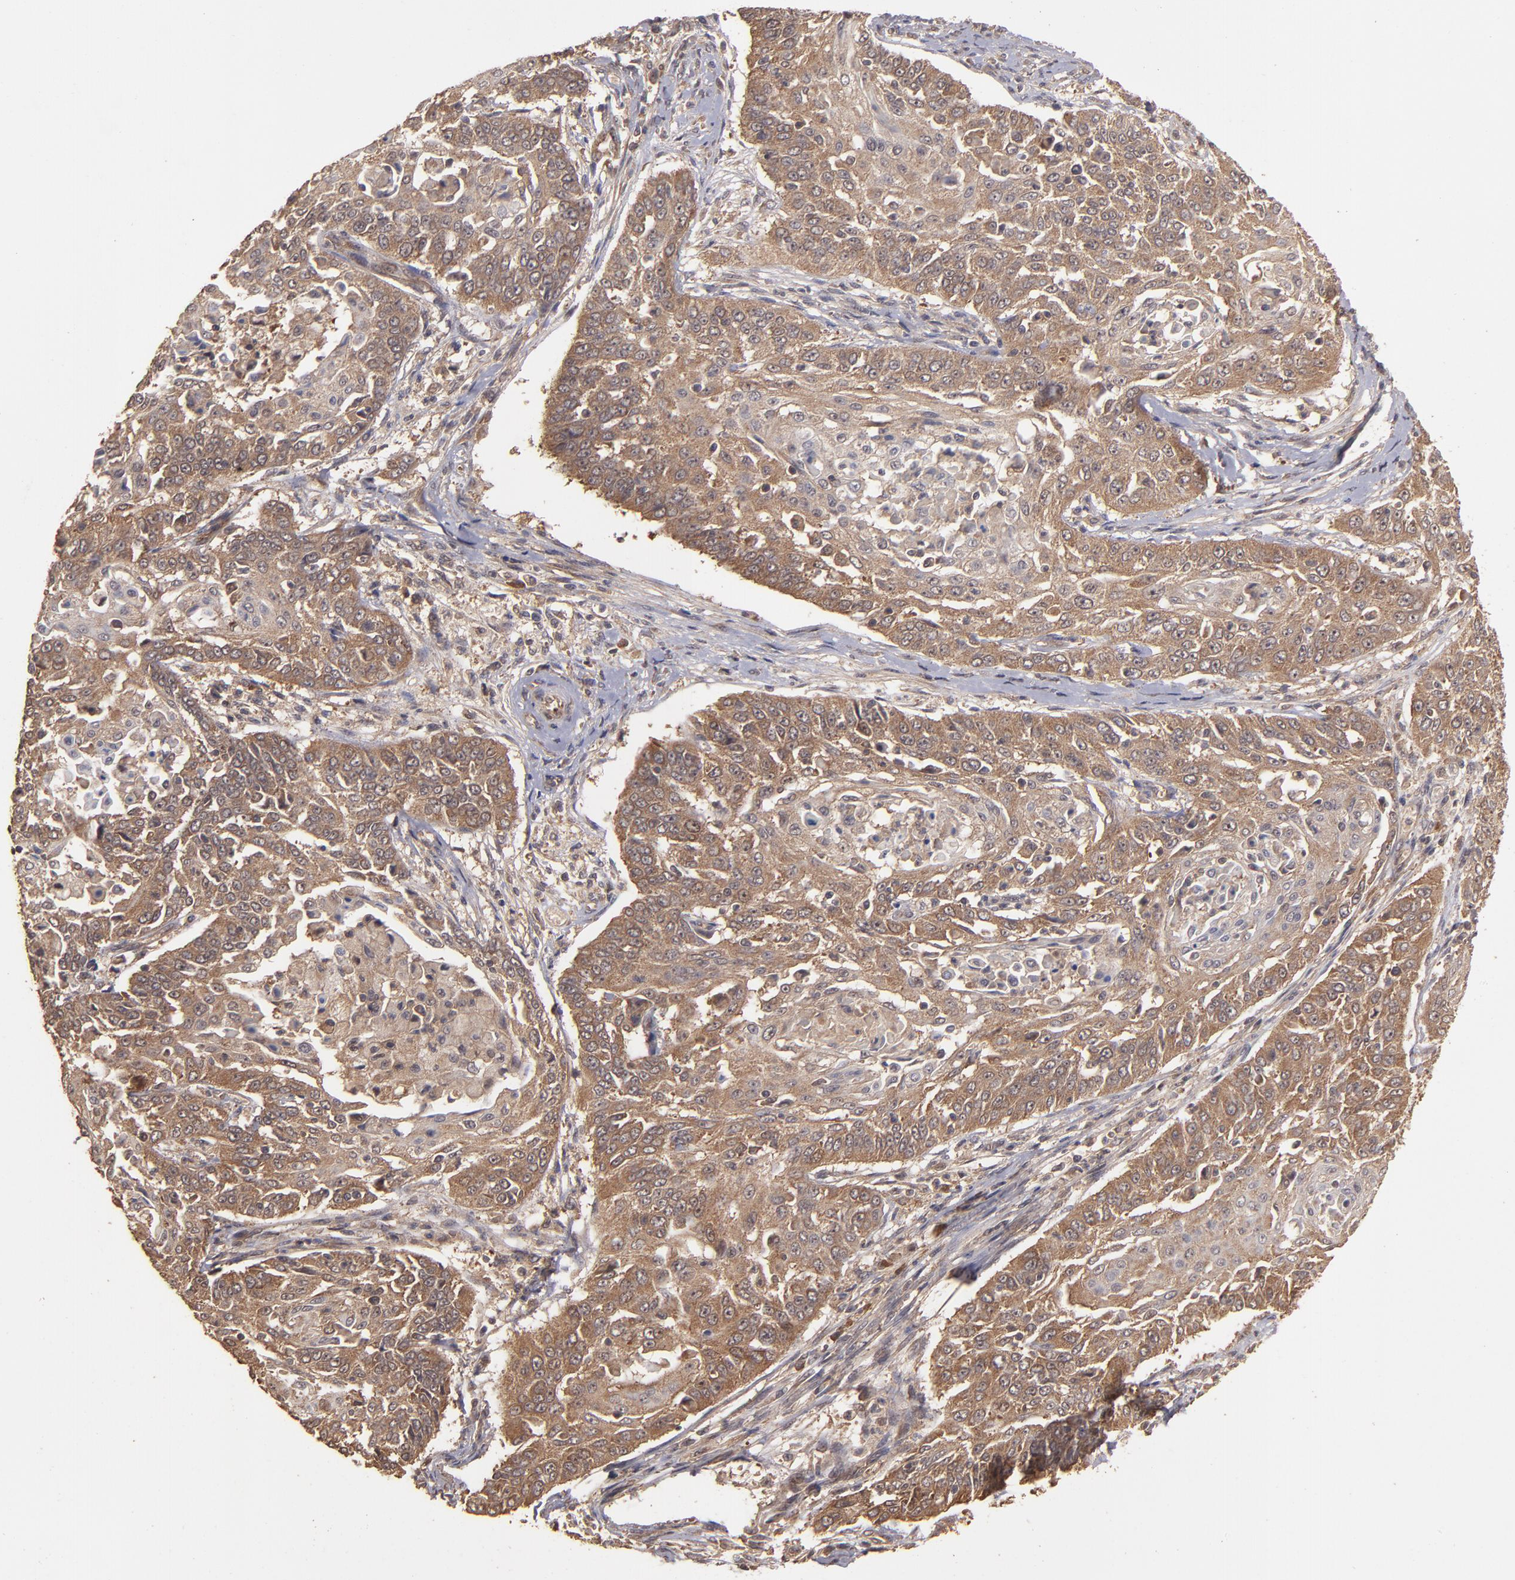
{"staining": {"intensity": "moderate", "quantity": ">75%", "location": "cytoplasmic/membranous"}, "tissue": "cervical cancer", "cell_type": "Tumor cells", "image_type": "cancer", "snomed": [{"axis": "morphology", "description": "Squamous cell carcinoma, NOS"}, {"axis": "topography", "description": "Cervix"}], "caption": "A brown stain labels moderate cytoplasmic/membranous positivity of a protein in human cervical cancer (squamous cell carcinoma) tumor cells.", "gene": "TXNDC16", "patient": {"sex": "female", "age": 64}}